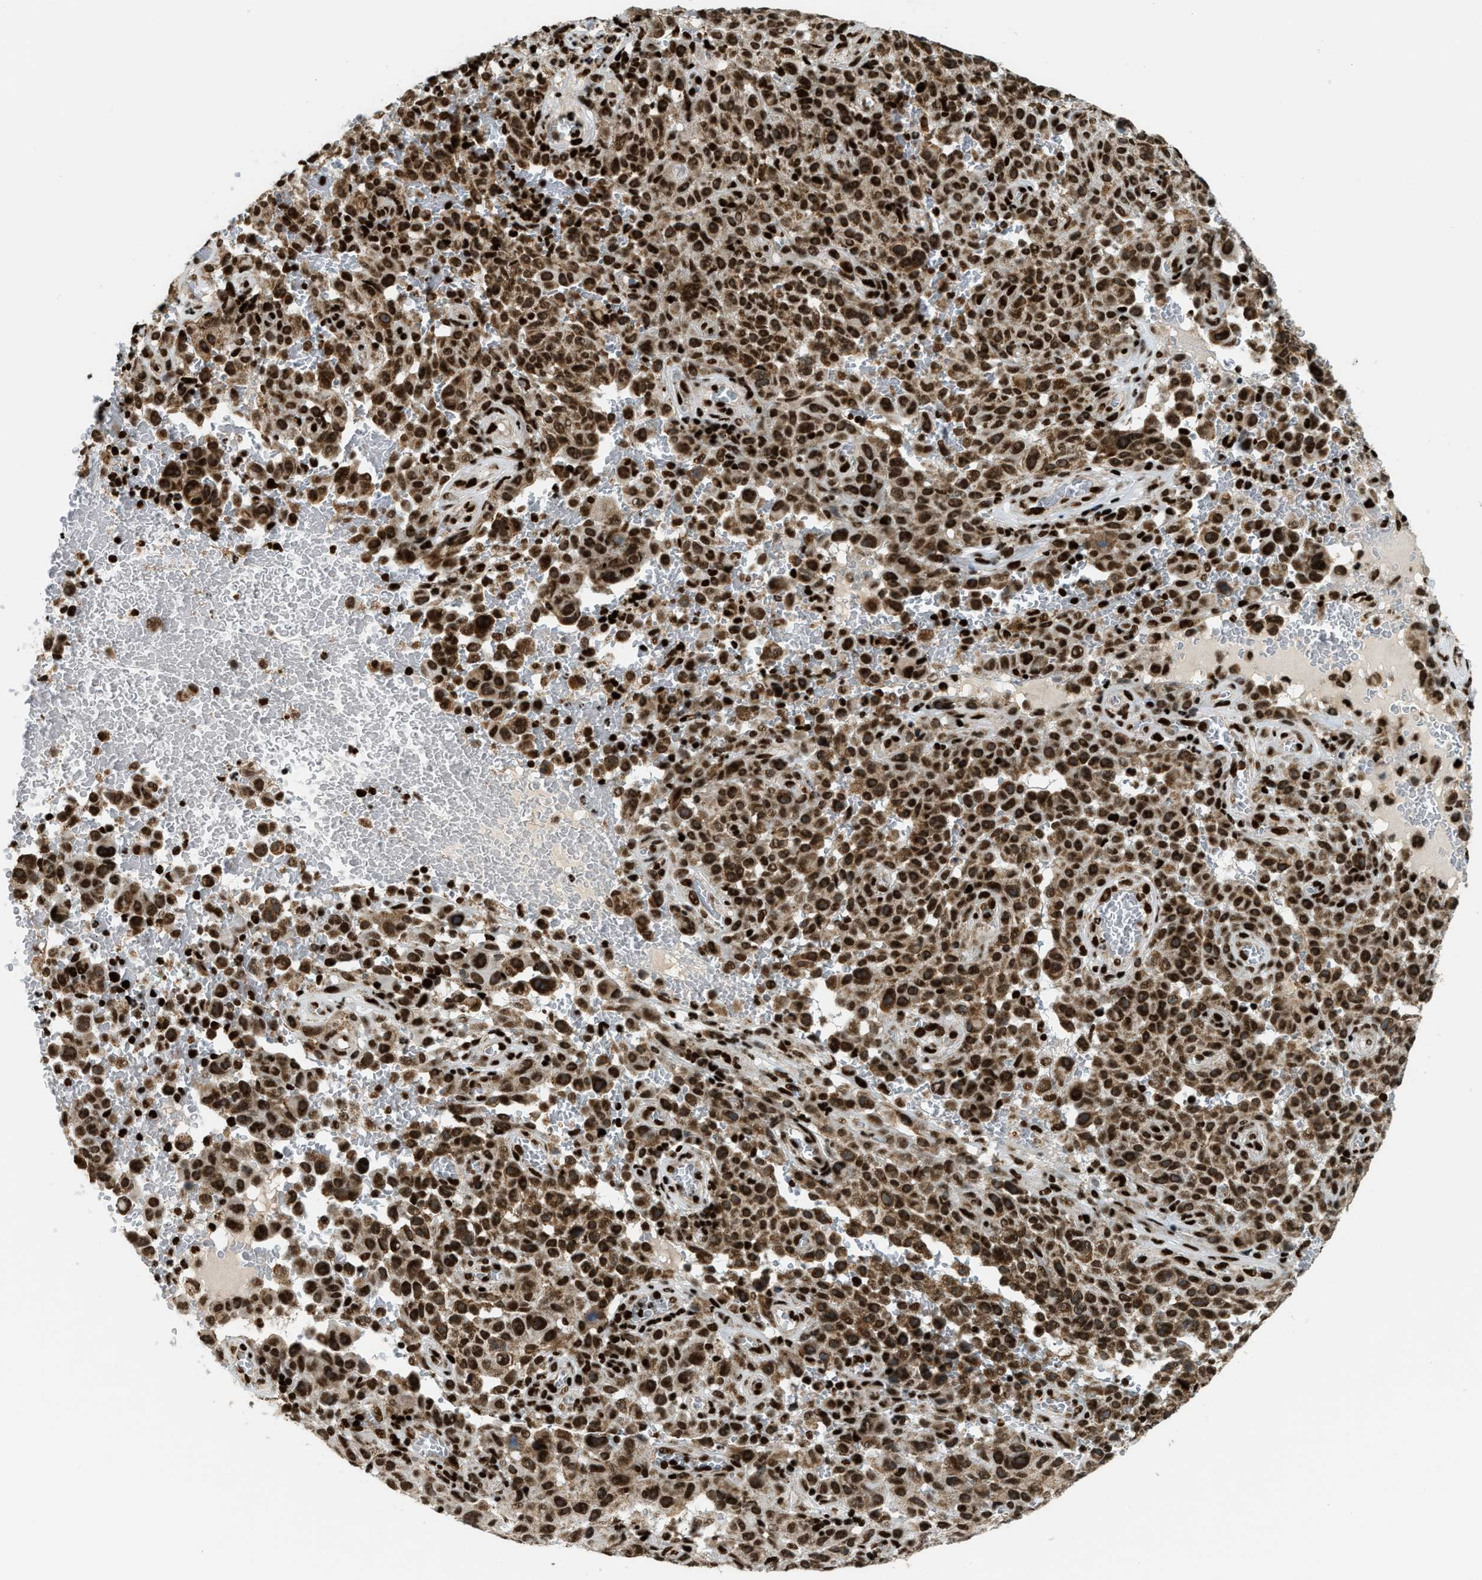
{"staining": {"intensity": "strong", "quantity": ">75%", "location": "cytoplasmic/membranous,nuclear"}, "tissue": "melanoma", "cell_type": "Tumor cells", "image_type": "cancer", "snomed": [{"axis": "morphology", "description": "Malignant melanoma, NOS"}, {"axis": "topography", "description": "Skin"}], "caption": "Malignant melanoma was stained to show a protein in brown. There is high levels of strong cytoplasmic/membranous and nuclear expression in about >75% of tumor cells.", "gene": "GABPB1", "patient": {"sex": "female", "age": 82}}